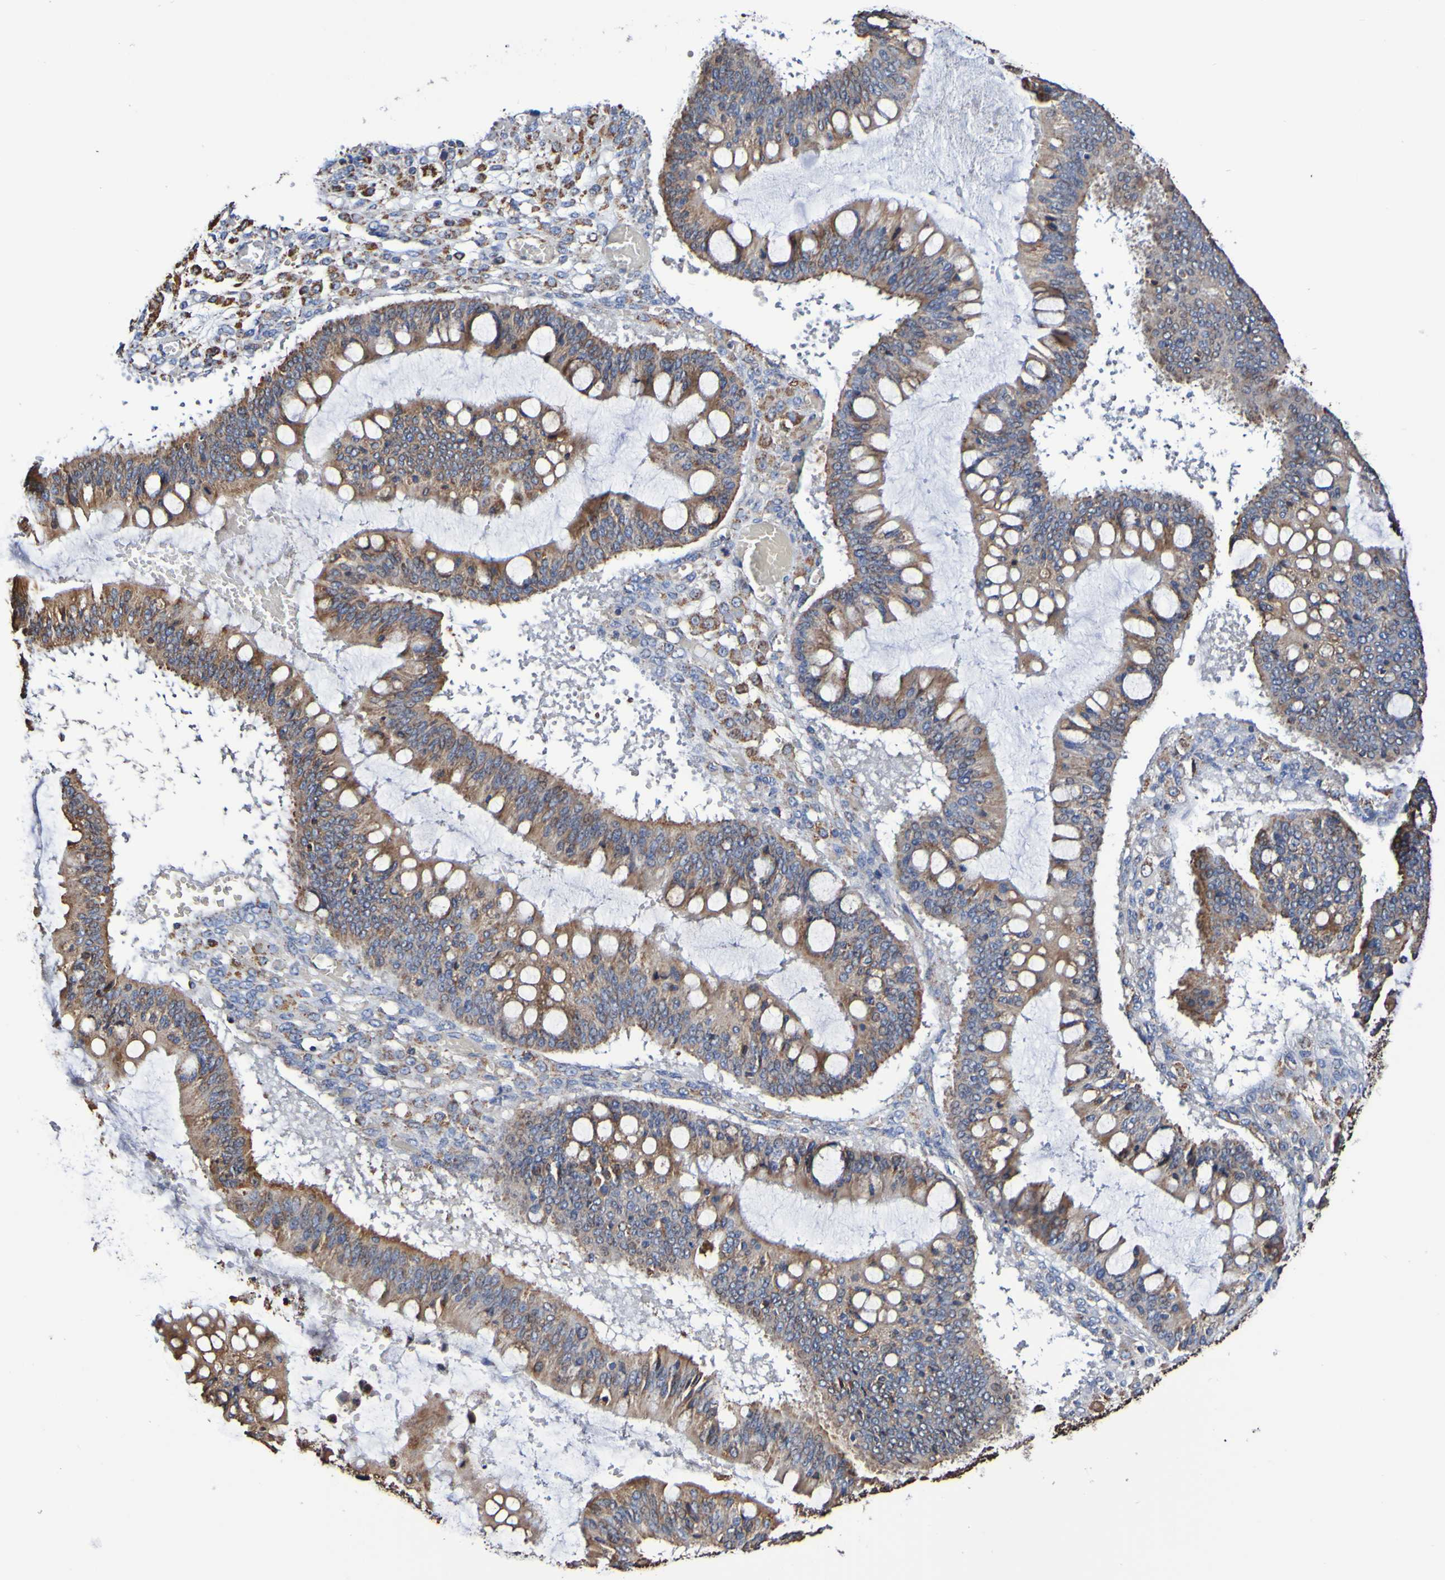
{"staining": {"intensity": "moderate", "quantity": ">75%", "location": "cytoplasmic/membranous"}, "tissue": "ovarian cancer", "cell_type": "Tumor cells", "image_type": "cancer", "snomed": [{"axis": "morphology", "description": "Cystadenocarcinoma, mucinous, NOS"}, {"axis": "topography", "description": "Ovary"}], "caption": "An IHC histopathology image of tumor tissue is shown. Protein staining in brown highlights moderate cytoplasmic/membranous positivity in mucinous cystadenocarcinoma (ovarian) within tumor cells.", "gene": "IL18R1", "patient": {"sex": "female", "age": 73}}